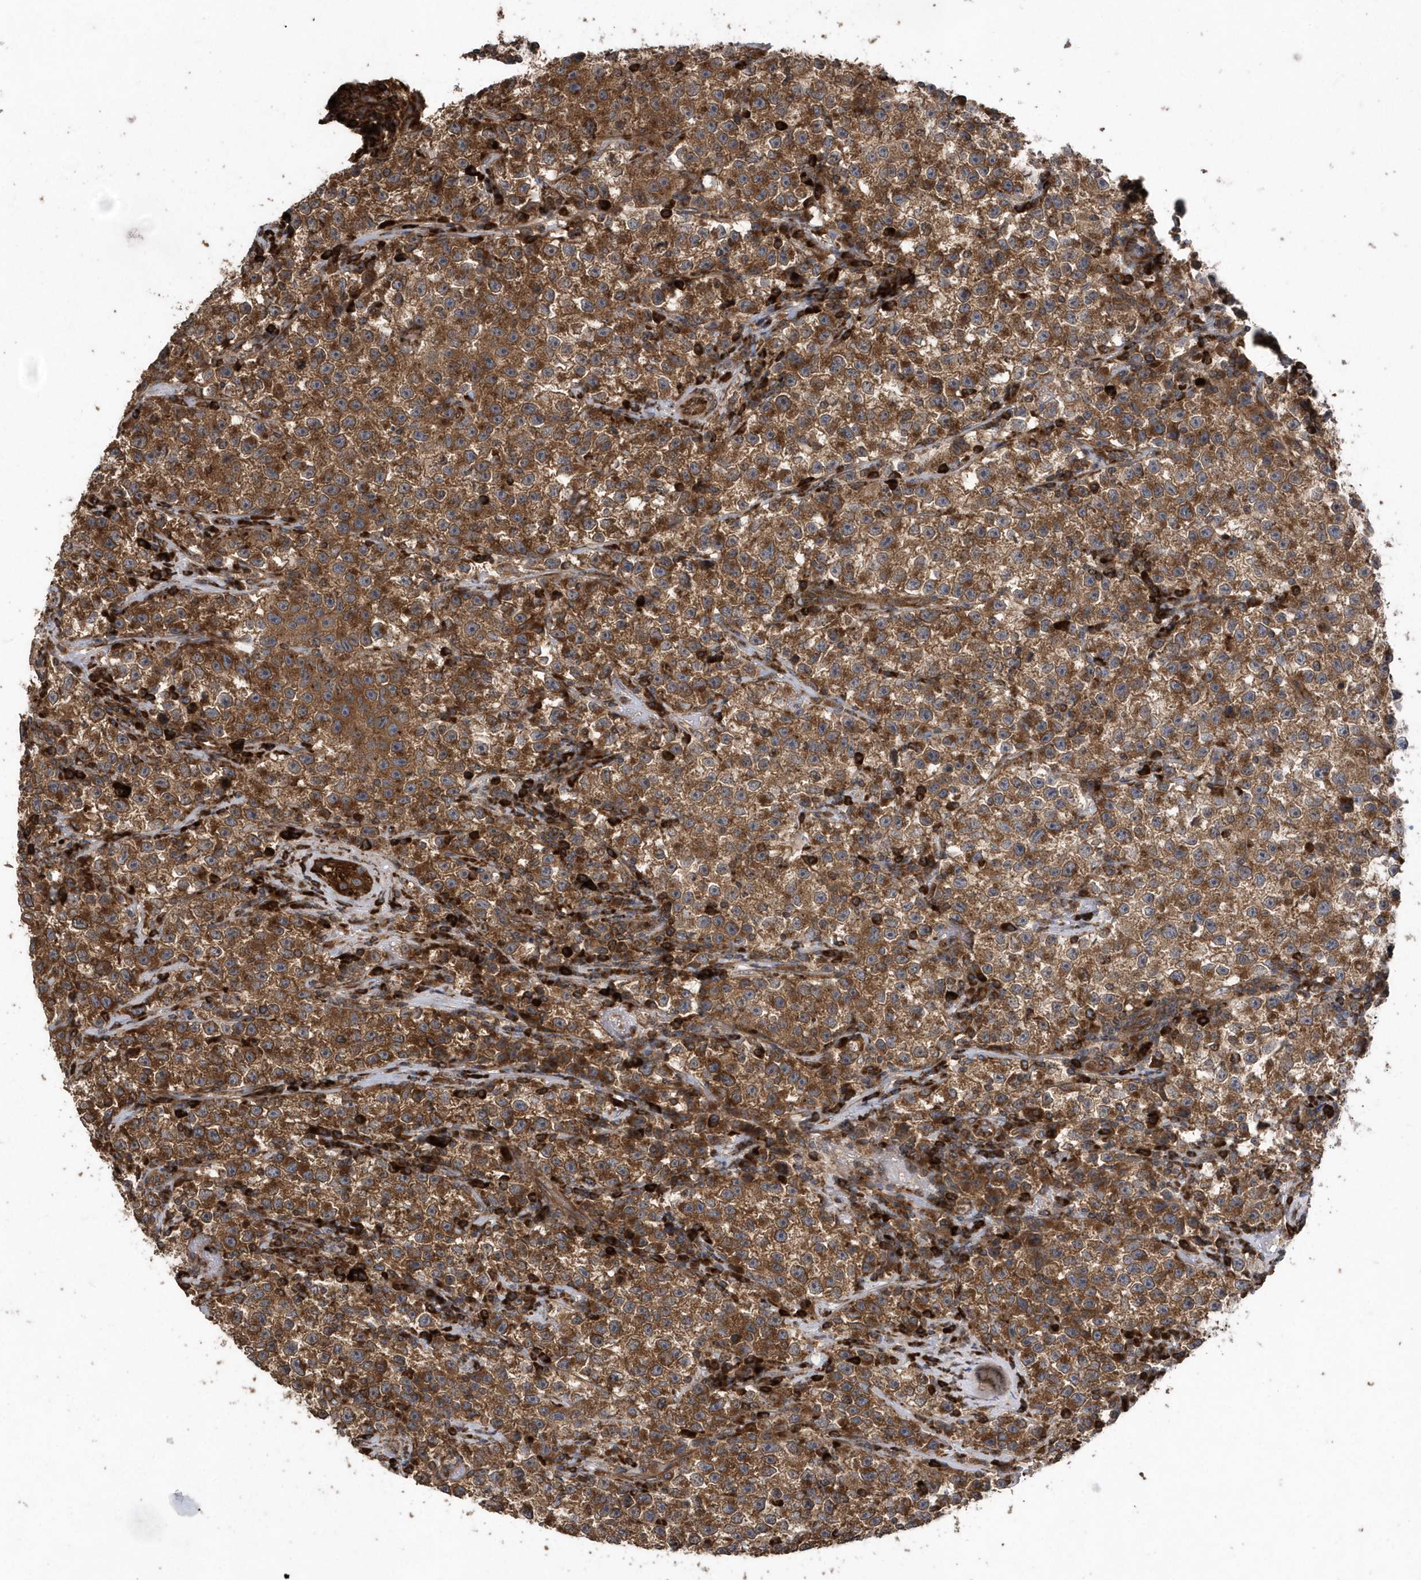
{"staining": {"intensity": "strong", "quantity": ">75%", "location": "cytoplasmic/membranous"}, "tissue": "testis cancer", "cell_type": "Tumor cells", "image_type": "cancer", "snomed": [{"axis": "morphology", "description": "Seminoma, NOS"}, {"axis": "topography", "description": "Testis"}], "caption": "Testis cancer (seminoma) stained for a protein exhibits strong cytoplasmic/membranous positivity in tumor cells.", "gene": "WASHC5", "patient": {"sex": "male", "age": 22}}